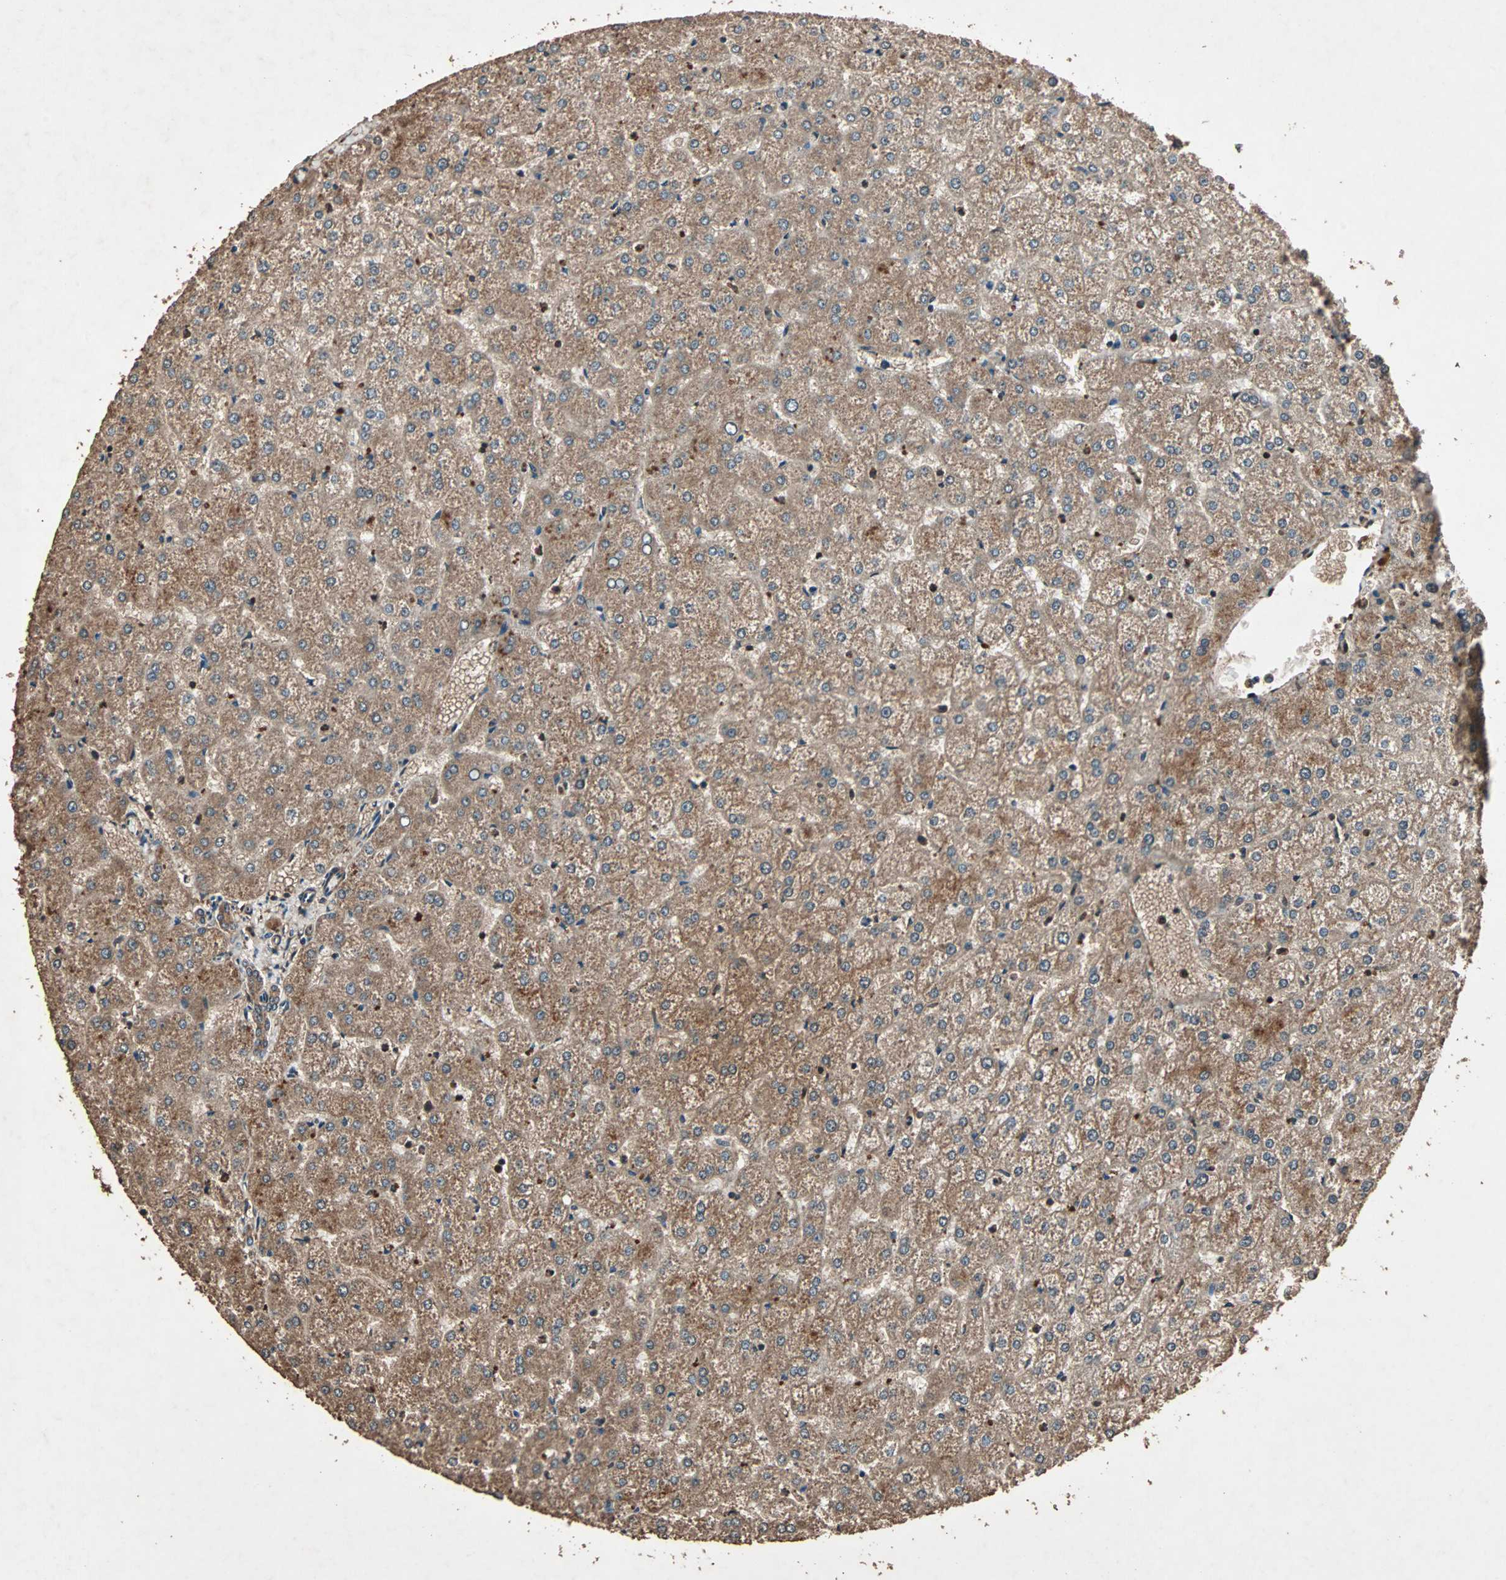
{"staining": {"intensity": "moderate", "quantity": ">75%", "location": "cytoplasmic/membranous"}, "tissue": "liver", "cell_type": "Cholangiocytes", "image_type": "normal", "snomed": [{"axis": "morphology", "description": "Normal tissue, NOS"}, {"axis": "topography", "description": "Liver"}], "caption": "Liver stained for a protein reveals moderate cytoplasmic/membranous positivity in cholangiocytes. Immunohistochemistry stains the protein of interest in brown and the nuclei are stained blue.", "gene": "LAMTOR5", "patient": {"sex": "female", "age": 32}}